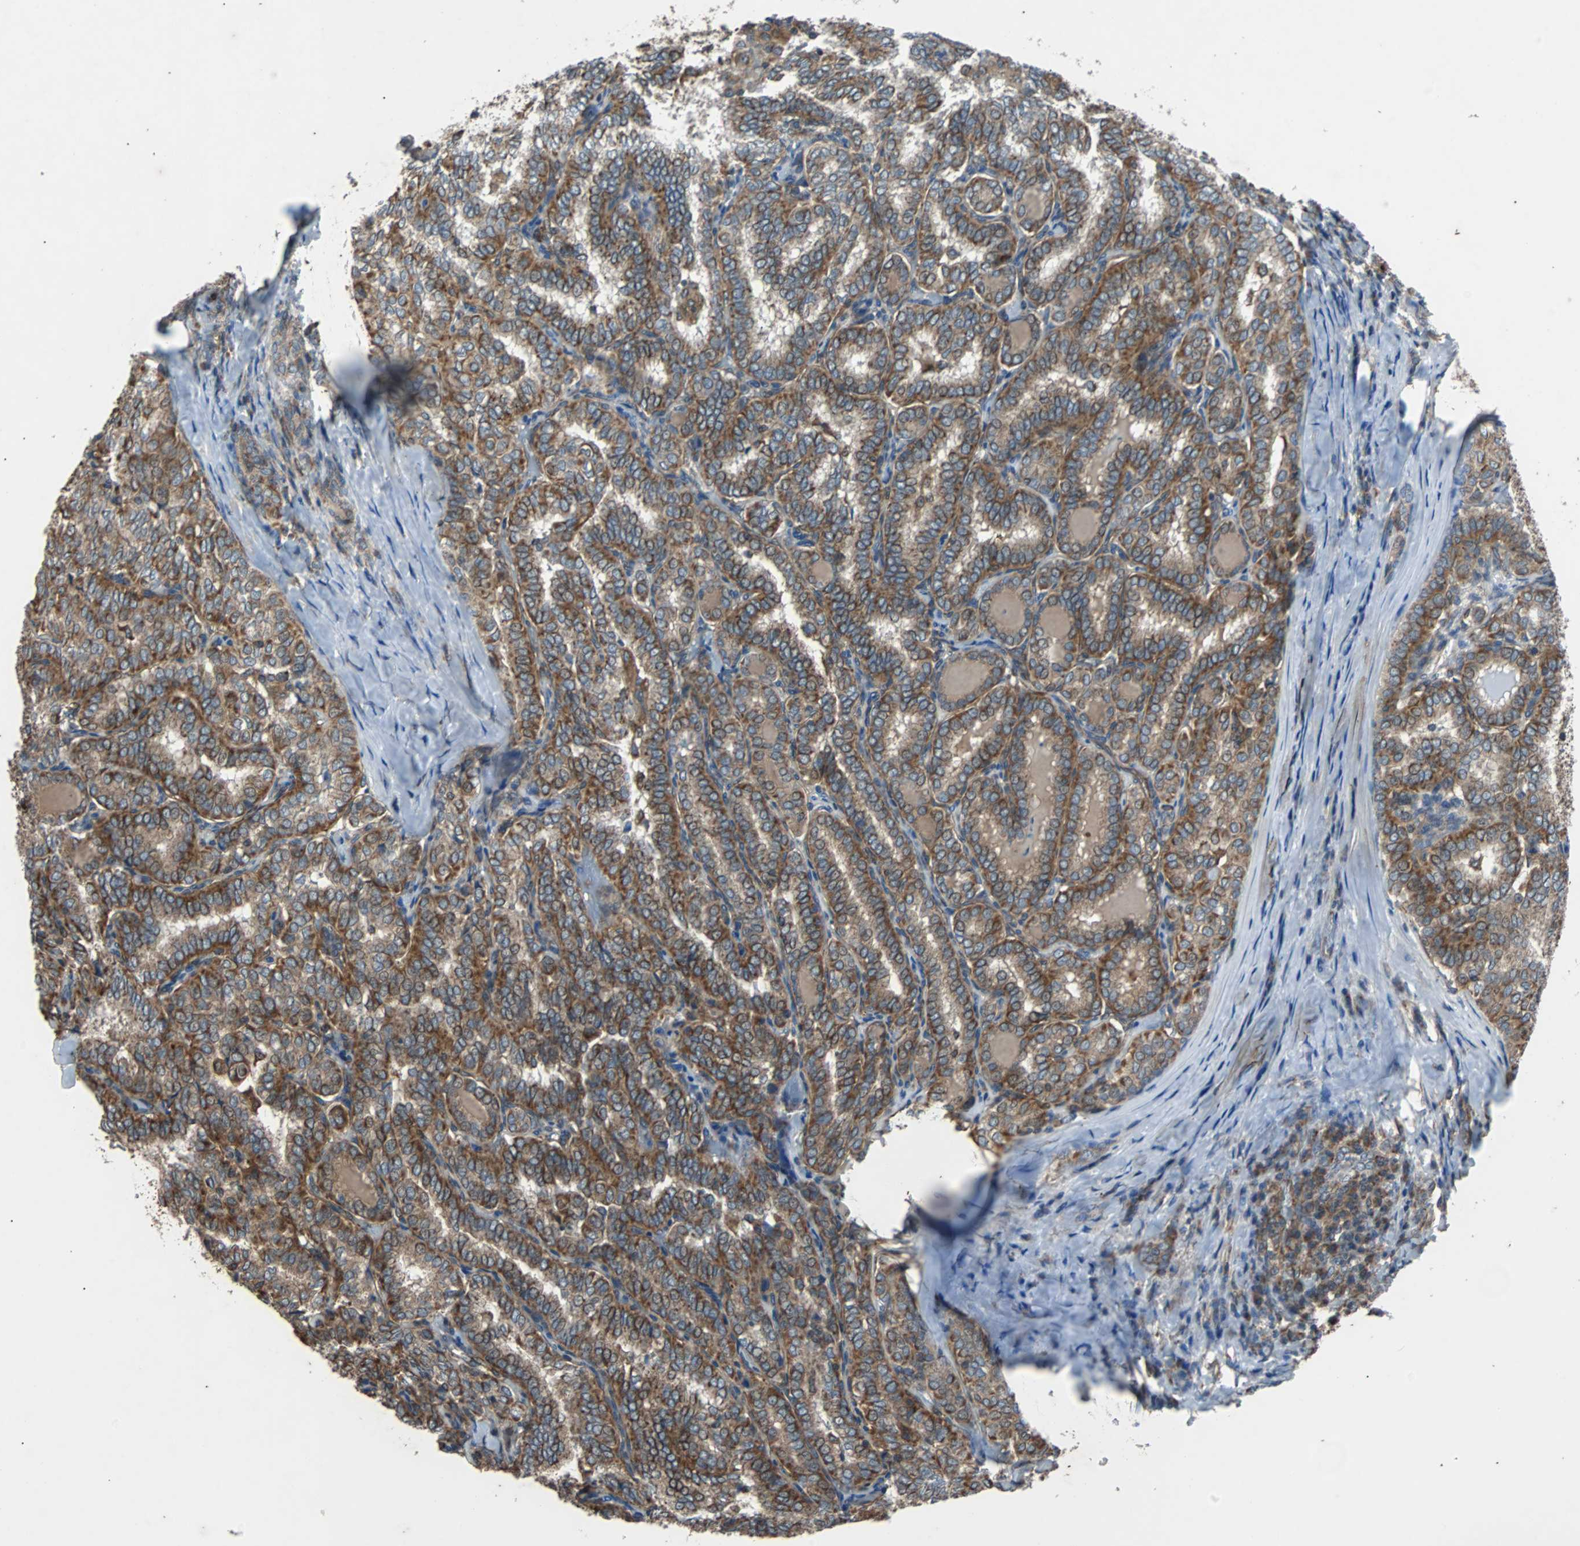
{"staining": {"intensity": "moderate", "quantity": ">75%", "location": "cytoplasmic/membranous"}, "tissue": "thyroid cancer", "cell_type": "Tumor cells", "image_type": "cancer", "snomed": [{"axis": "morphology", "description": "Normal tissue, NOS"}, {"axis": "morphology", "description": "Papillary adenocarcinoma, NOS"}, {"axis": "topography", "description": "Thyroid gland"}], "caption": "High-power microscopy captured an immunohistochemistry (IHC) photomicrograph of papillary adenocarcinoma (thyroid), revealing moderate cytoplasmic/membranous staining in approximately >75% of tumor cells.", "gene": "ACTR3", "patient": {"sex": "female", "age": 30}}